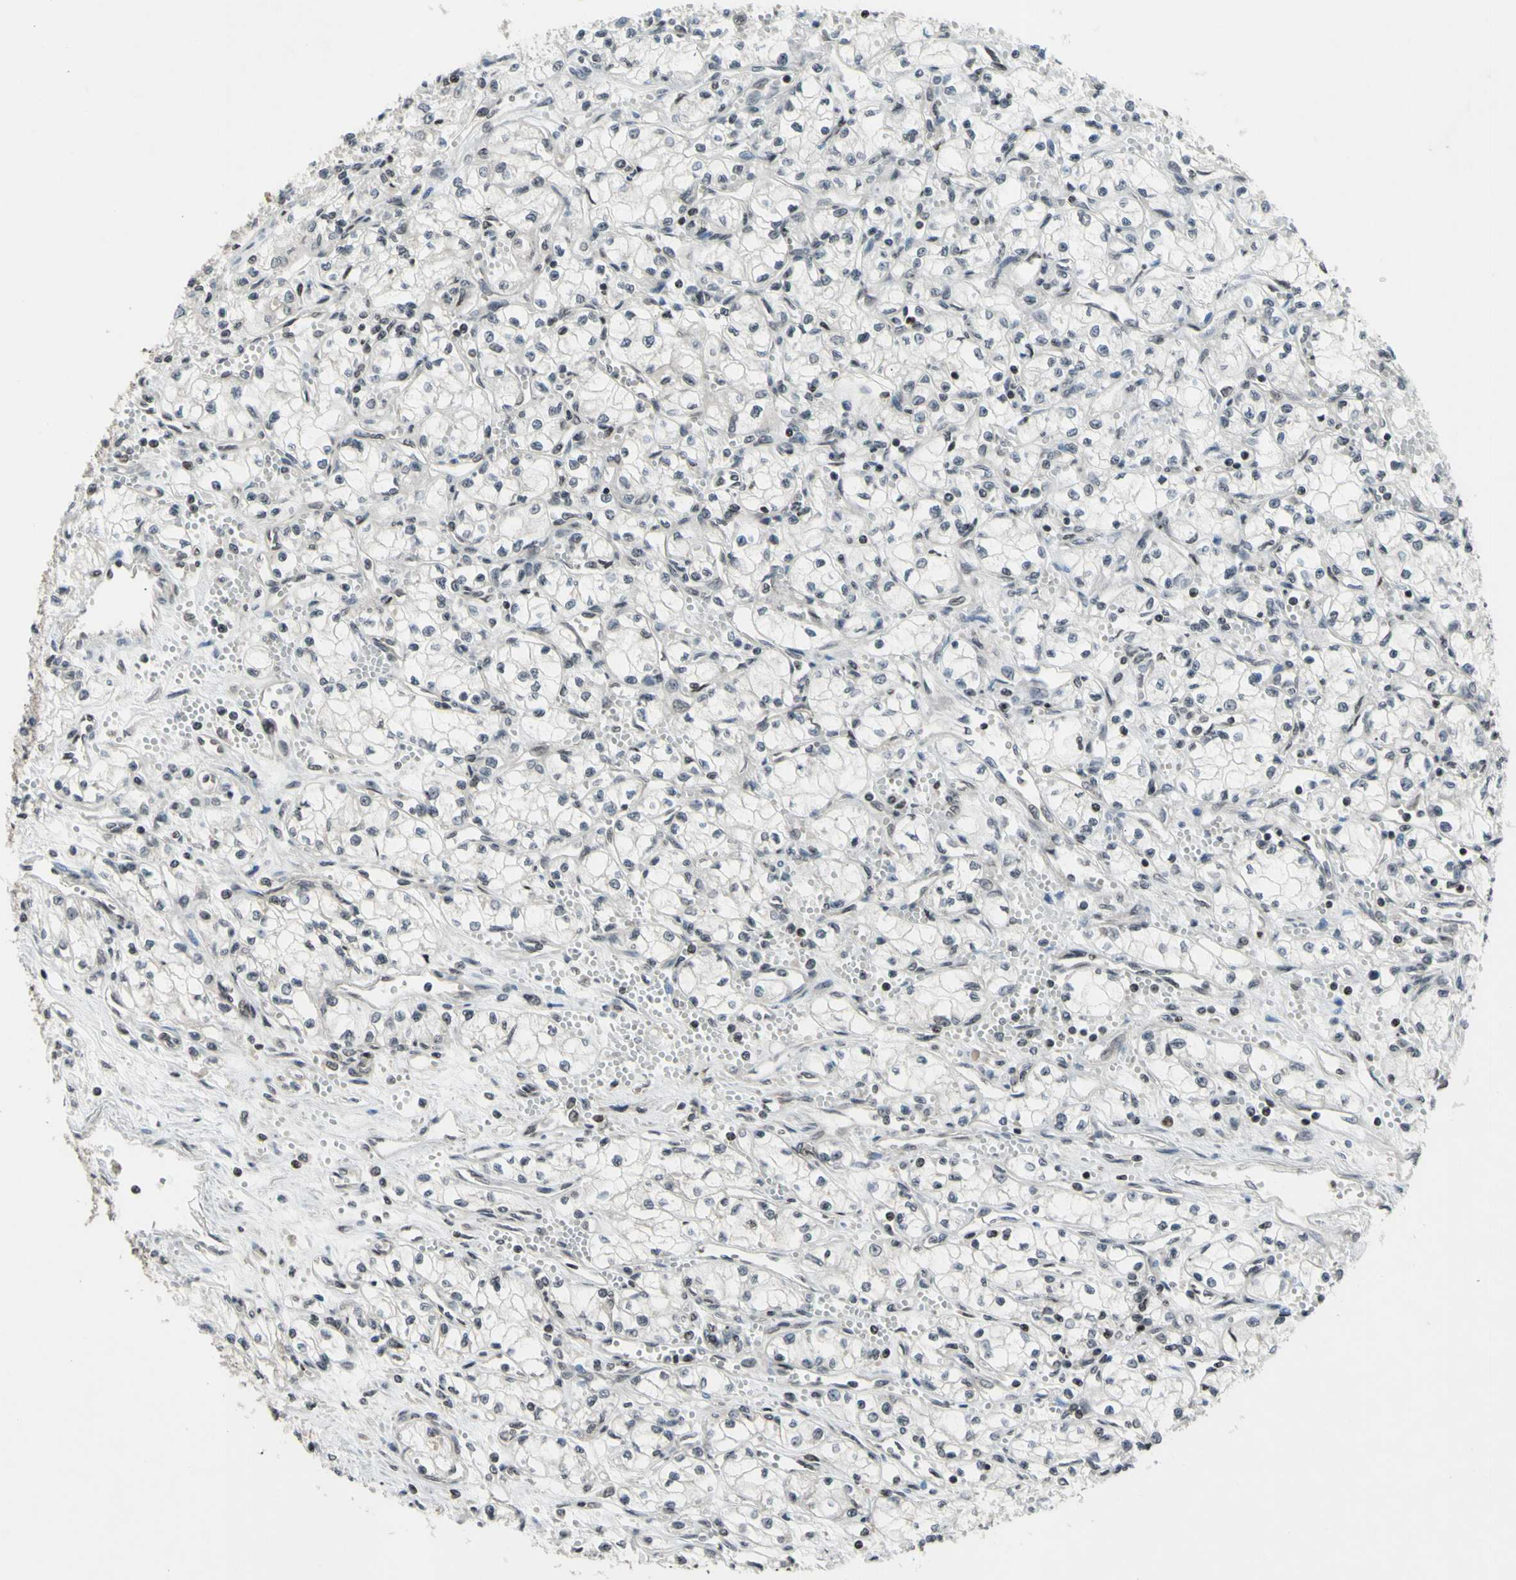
{"staining": {"intensity": "negative", "quantity": "none", "location": "none"}, "tissue": "renal cancer", "cell_type": "Tumor cells", "image_type": "cancer", "snomed": [{"axis": "morphology", "description": "Normal tissue, NOS"}, {"axis": "morphology", "description": "Adenocarcinoma, NOS"}, {"axis": "topography", "description": "Kidney"}], "caption": "Image shows no significant protein positivity in tumor cells of adenocarcinoma (renal).", "gene": "XPO1", "patient": {"sex": "male", "age": 59}}